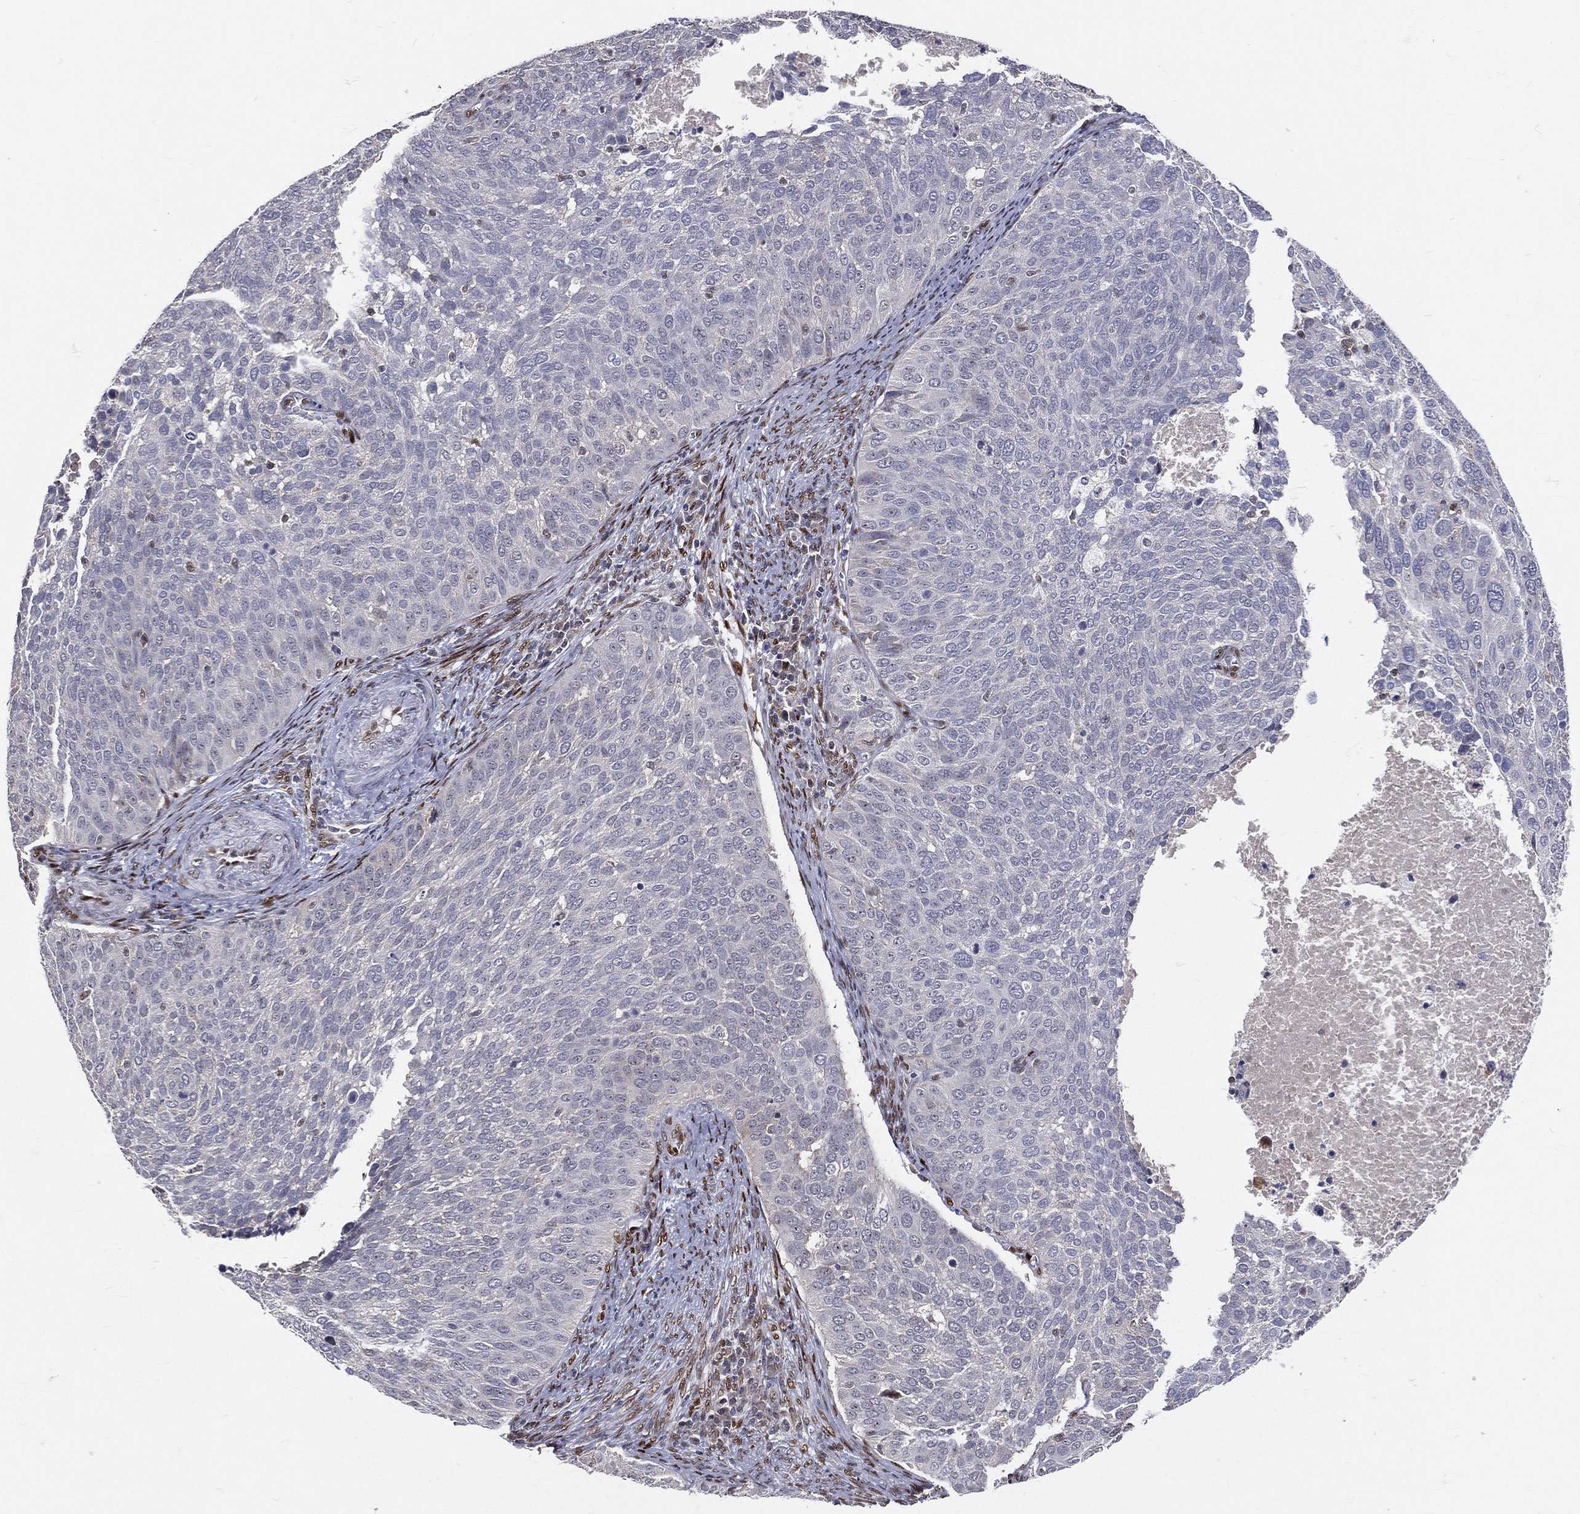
{"staining": {"intensity": "negative", "quantity": "none", "location": "none"}, "tissue": "cervical cancer", "cell_type": "Tumor cells", "image_type": "cancer", "snomed": [{"axis": "morphology", "description": "Squamous cell carcinoma, NOS"}, {"axis": "topography", "description": "Cervix"}], "caption": "Protein analysis of cervical cancer (squamous cell carcinoma) displays no significant positivity in tumor cells.", "gene": "ZEB1", "patient": {"sex": "female", "age": 39}}